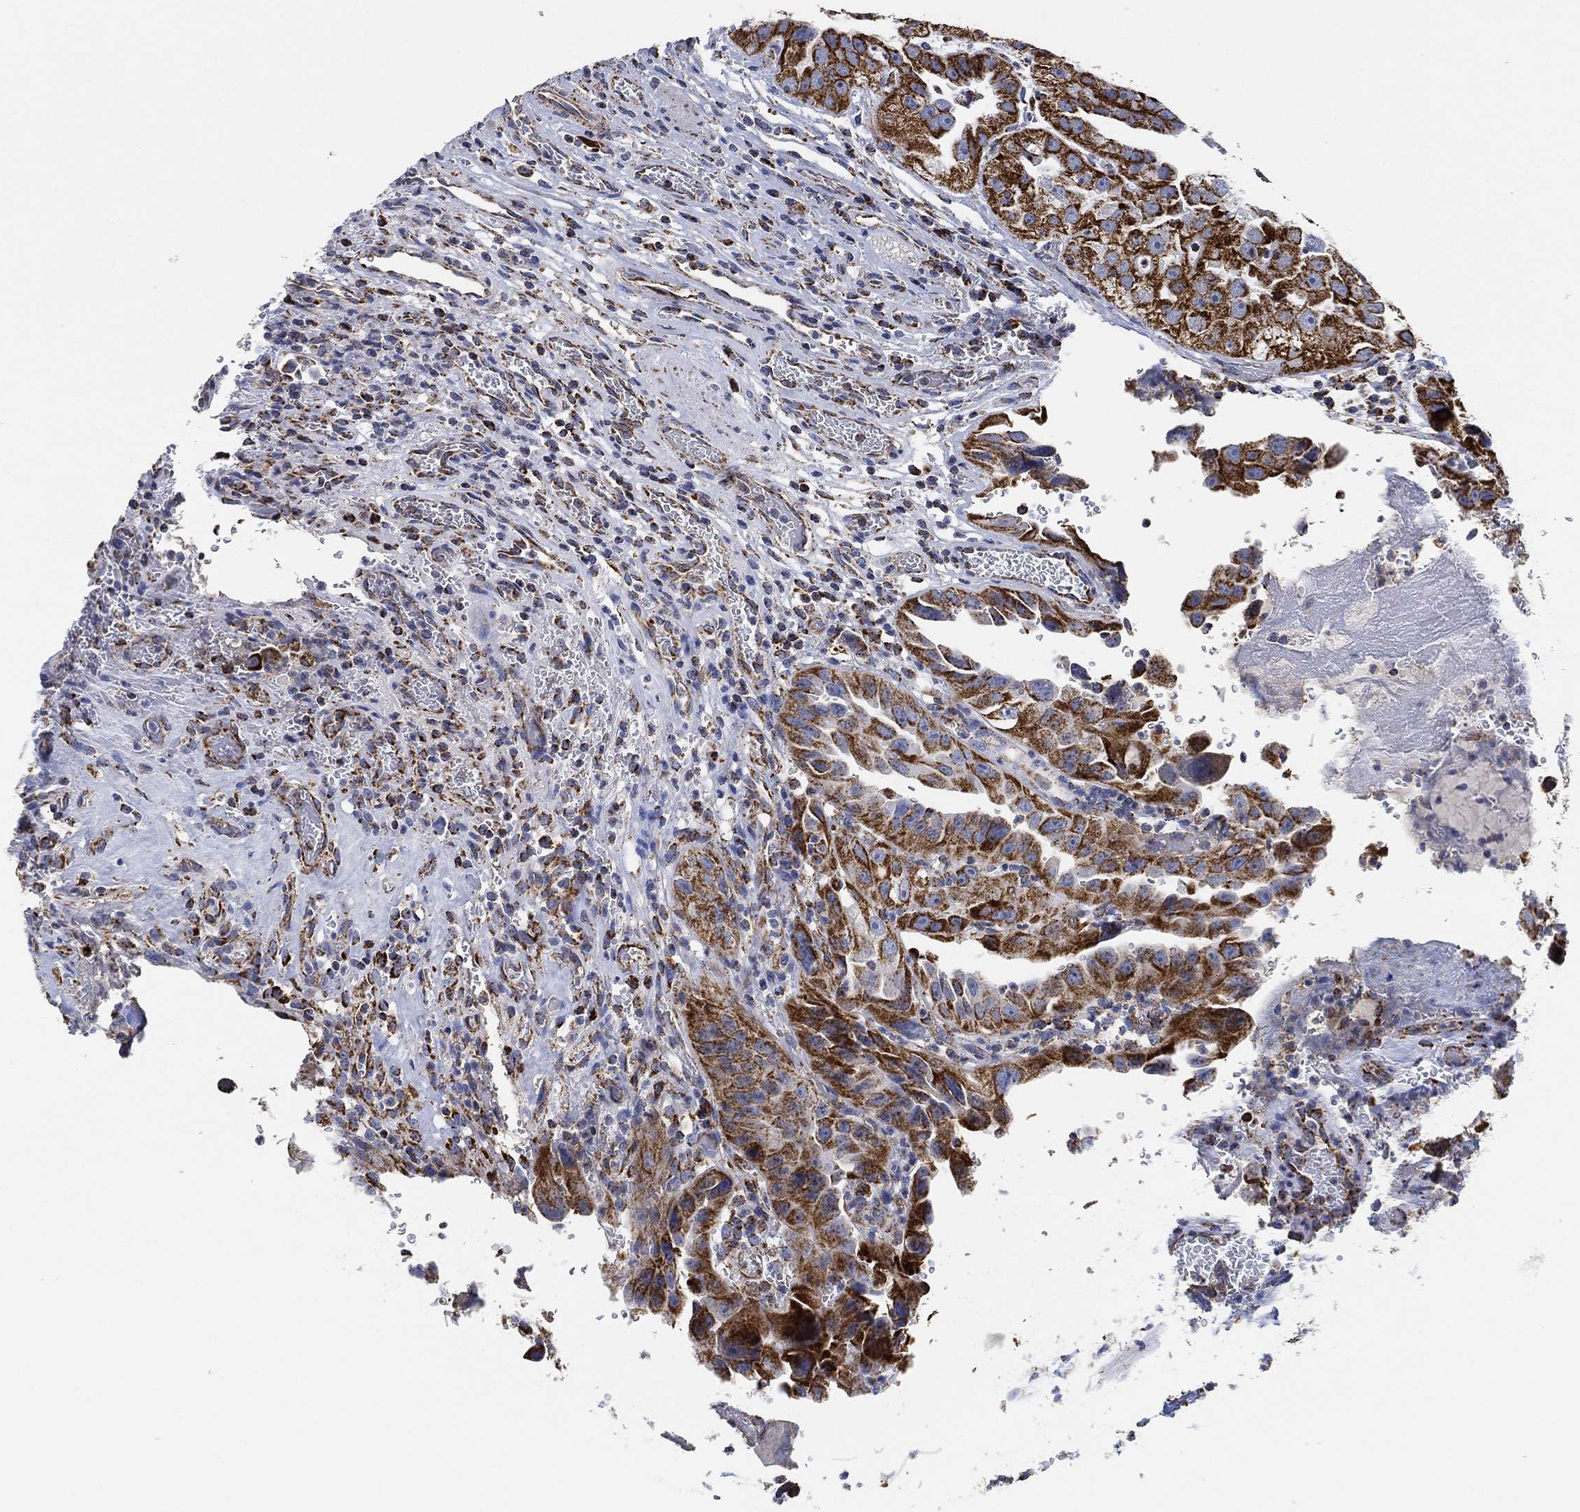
{"staining": {"intensity": "strong", "quantity": ">75%", "location": "cytoplasmic/membranous"}, "tissue": "urothelial cancer", "cell_type": "Tumor cells", "image_type": "cancer", "snomed": [{"axis": "morphology", "description": "Urothelial carcinoma, High grade"}, {"axis": "topography", "description": "Urinary bladder"}], "caption": "There is high levels of strong cytoplasmic/membranous positivity in tumor cells of high-grade urothelial carcinoma, as demonstrated by immunohistochemical staining (brown color).", "gene": "NDUFS3", "patient": {"sex": "female", "age": 41}}